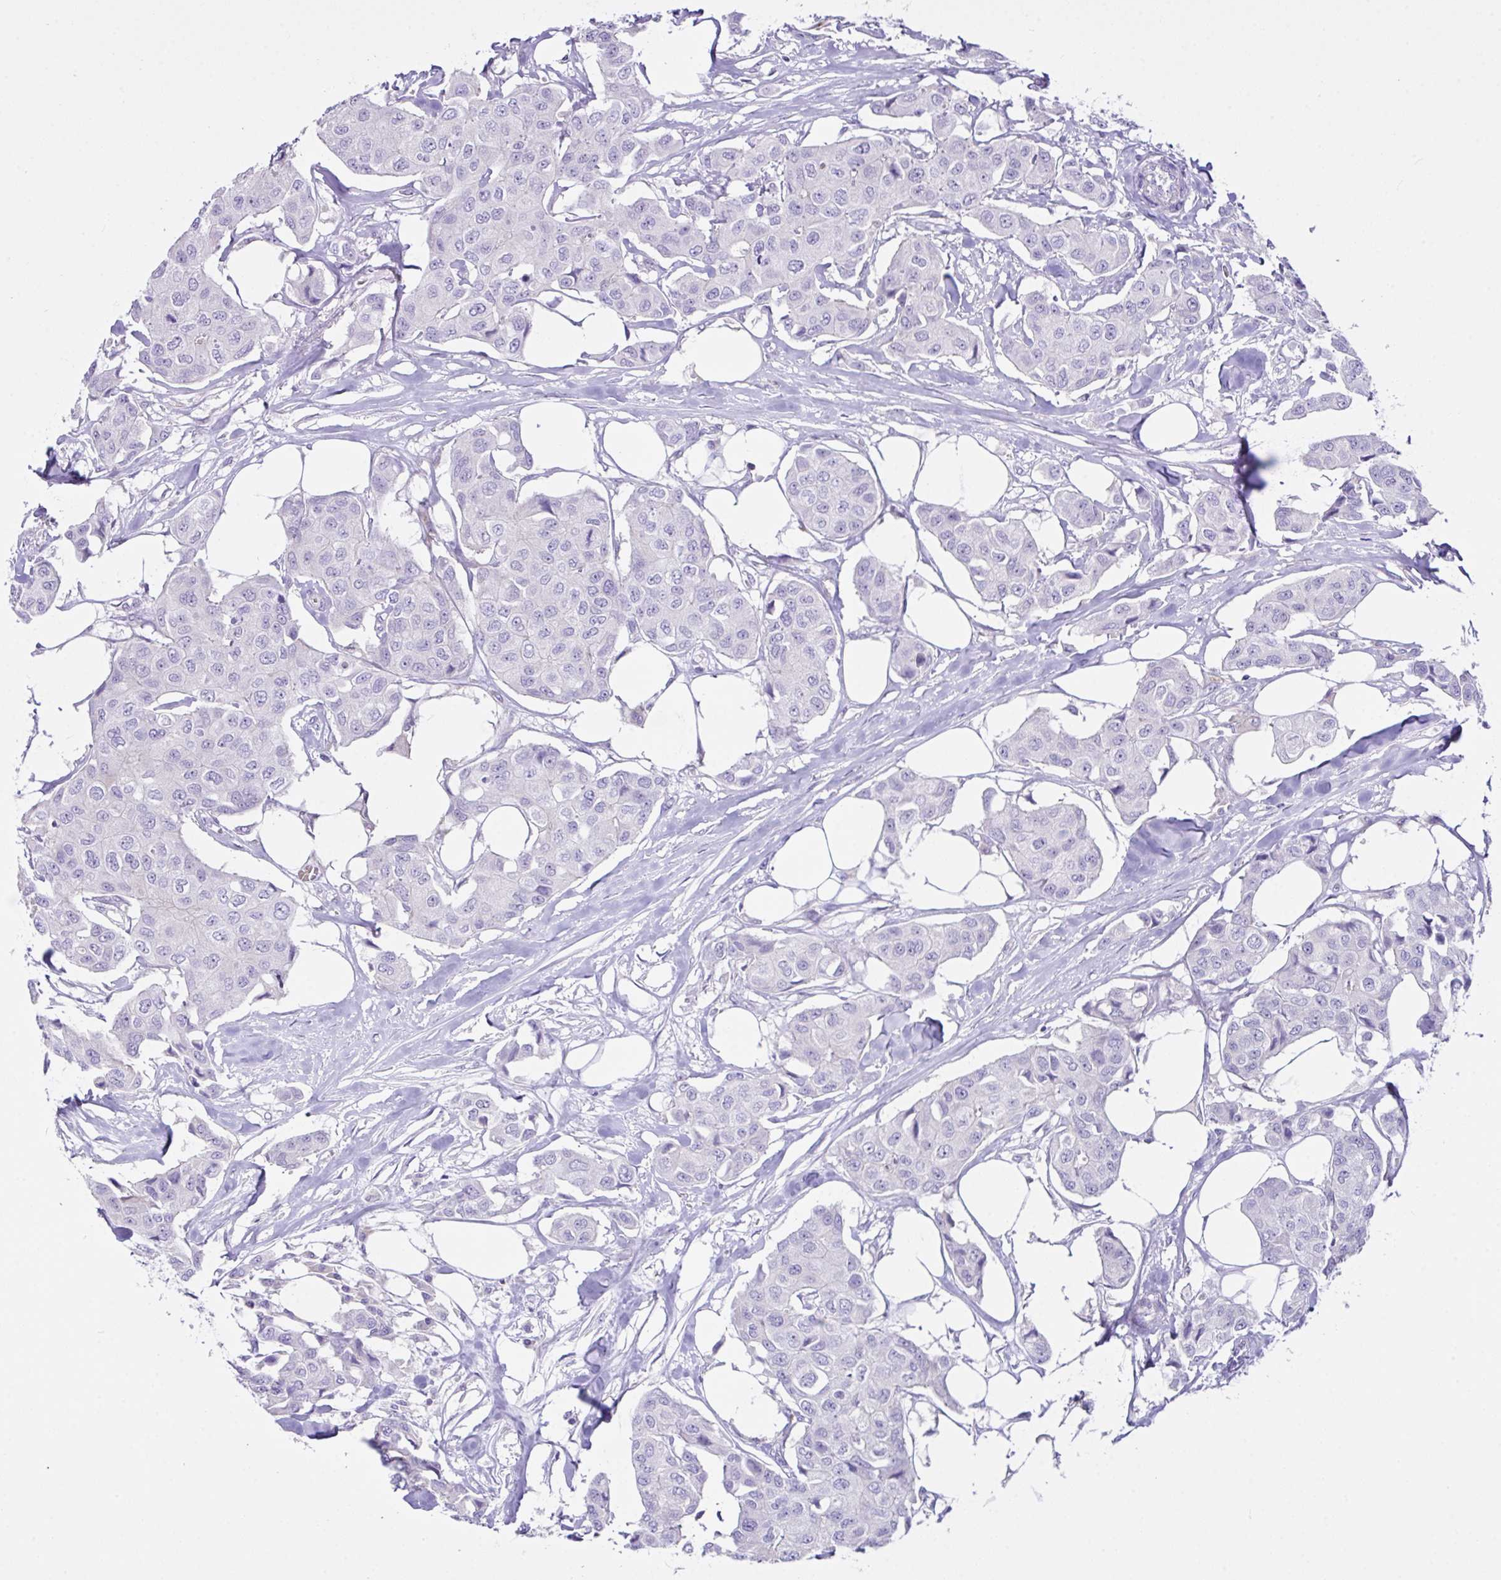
{"staining": {"intensity": "negative", "quantity": "none", "location": "none"}, "tissue": "breast cancer", "cell_type": "Tumor cells", "image_type": "cancer", "snomed": [{"axis": "morphology", "description": "Duct carcinoma"}, {"axis": "topography", "description": "Breast"}, {"axis": "topography", "description": "Lymph node"}], "caption": "Photomicrograph shows no significant protein positivity in tumor cells of breast cancer (invasive ductal carcinoma).", "gene": "D2HGDH", "patient": {"sex": "female", "age": 80}}